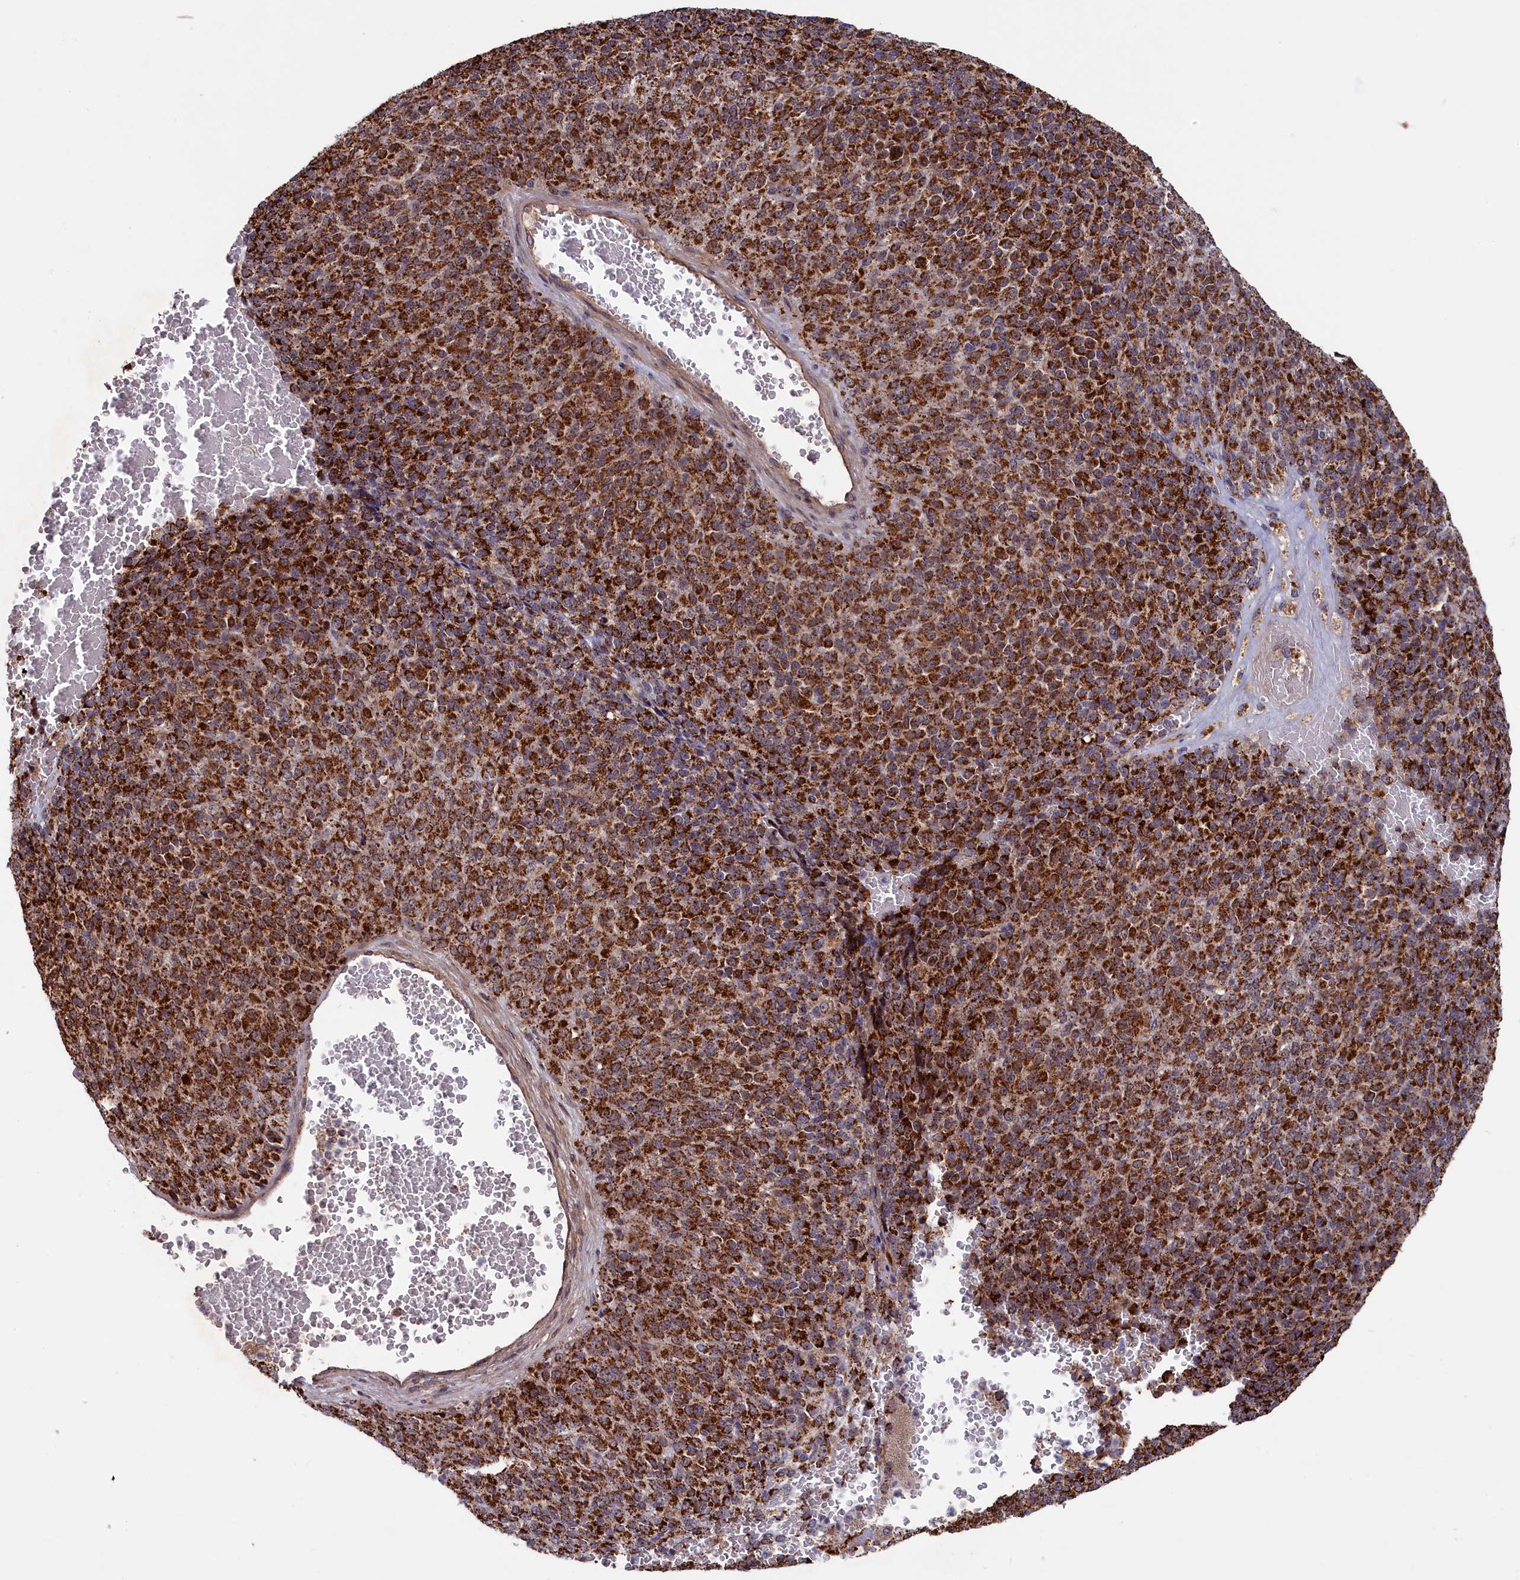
{"staining": {"intensity": "strong", "quantity": ">75%", "location": "cytoplasmic/membranous"}, "tissue": "melanoma", "cell_type": "Tumor cells", "image_type": "cancer", "snomed": [{"axis": "morphology", "description": "Malignant melanoma, Metastatic site"}, {"axis": "topography", "description": "Brain"}], "caption": "IHC of malignant melanoma (metastatic site) exhibits high levels of strong cytoplasmic/membranous staining in approximately >75% of tumor cells. IHC stains the protein in brown and the nuclei are stained blue.", "gene": "DUS3L", "patient": {"sex": "female", "age": 56}}